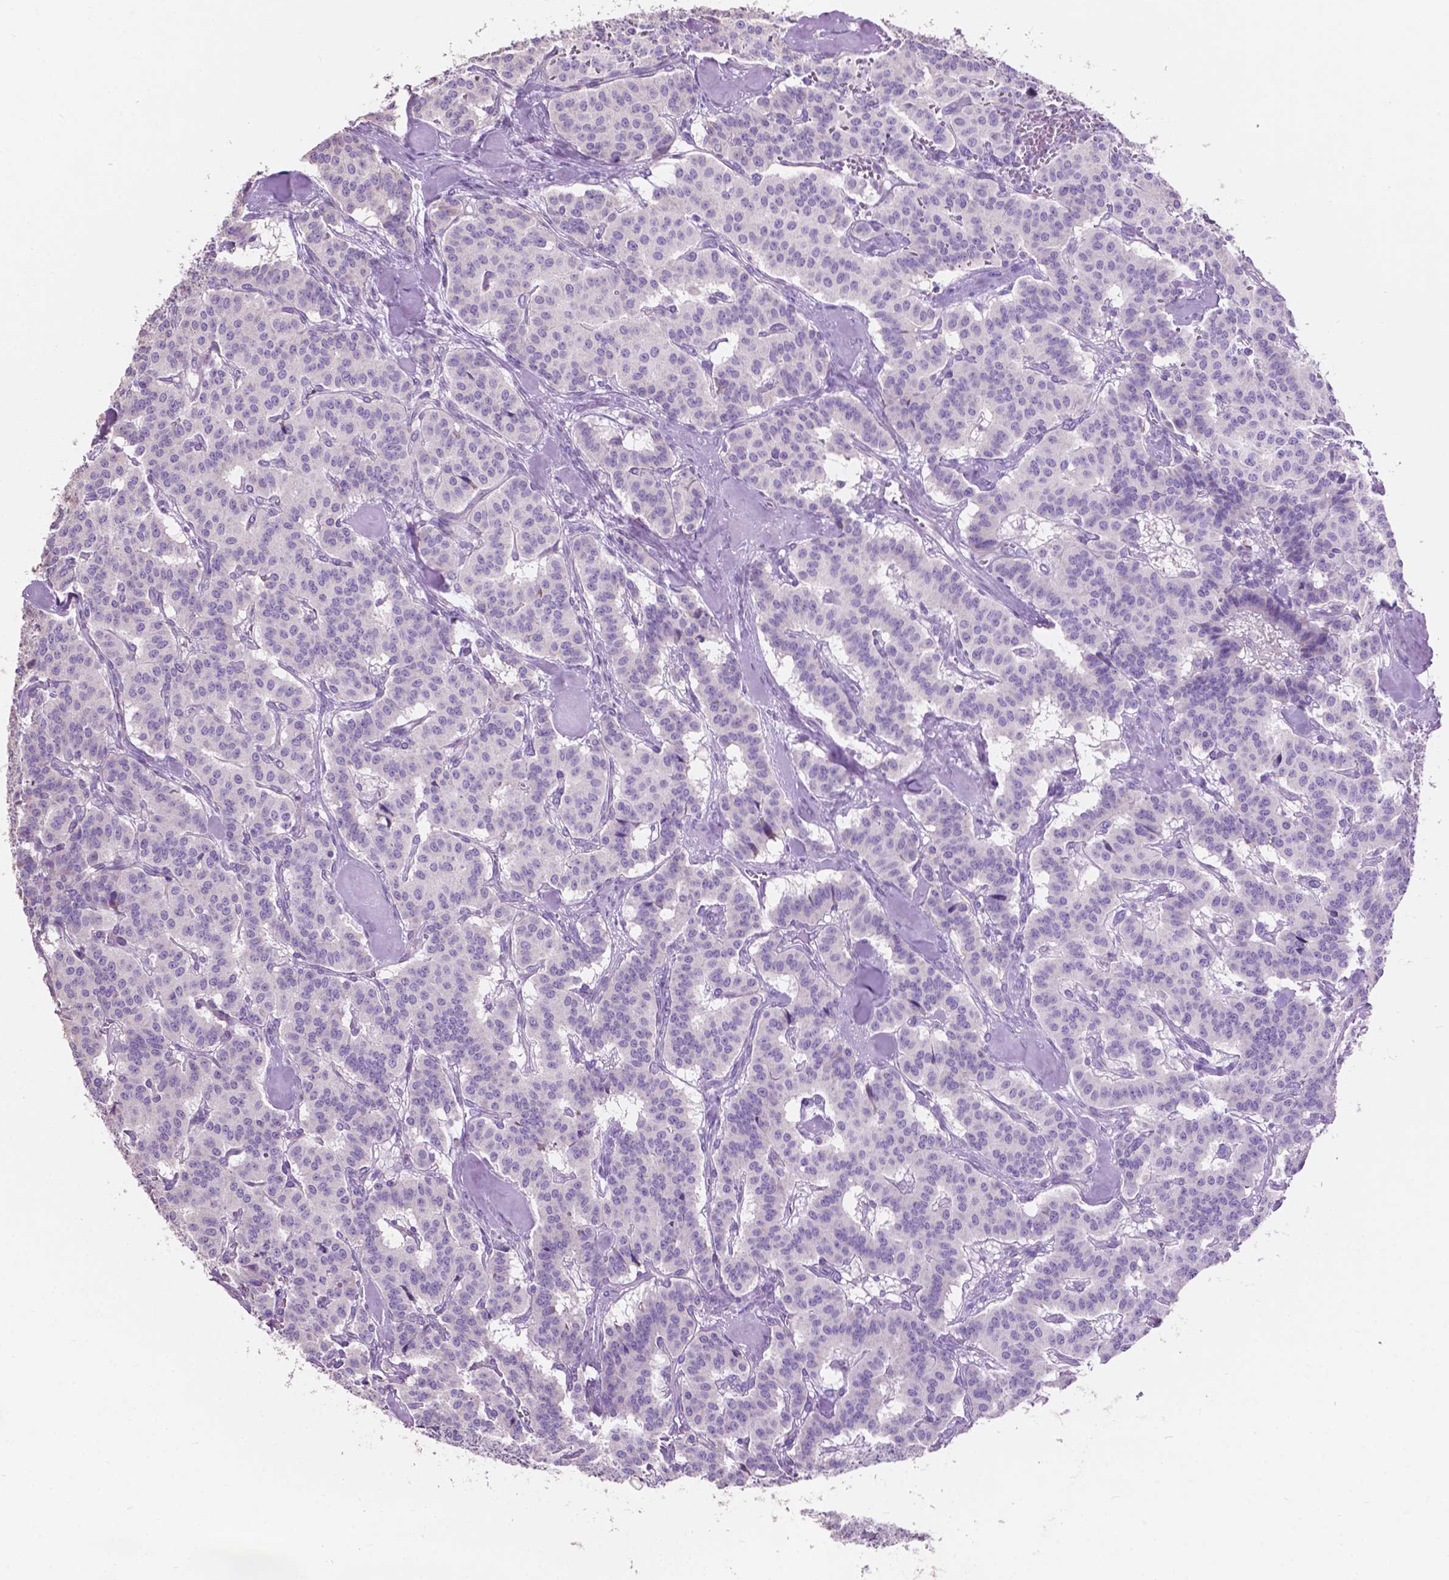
{"staining": {"intensity": "negative", "quantity": "none", "location": "none"}, "tissue": "carcinoid", "cell_type": "Tumor cells", "image_type": "cancer", "snomed": [{"axis": "morphology", "description": "Normal tissue, NOS"}, {"axis": "morphology", "description": "Carcinoid, malignant, NOS"}, {"axis": "topography", "description": "Lung"}], "caption": "Tumor cells show no significant protein expression in carcinoid (malignant). The staining is performed using DAB (3,3'-diaminobenzidine) brown chromogen with nuclei counter-stained in using hematoxylin.", "gene": "CLDN17", "patient": {"sex": "female", "age": 46}}